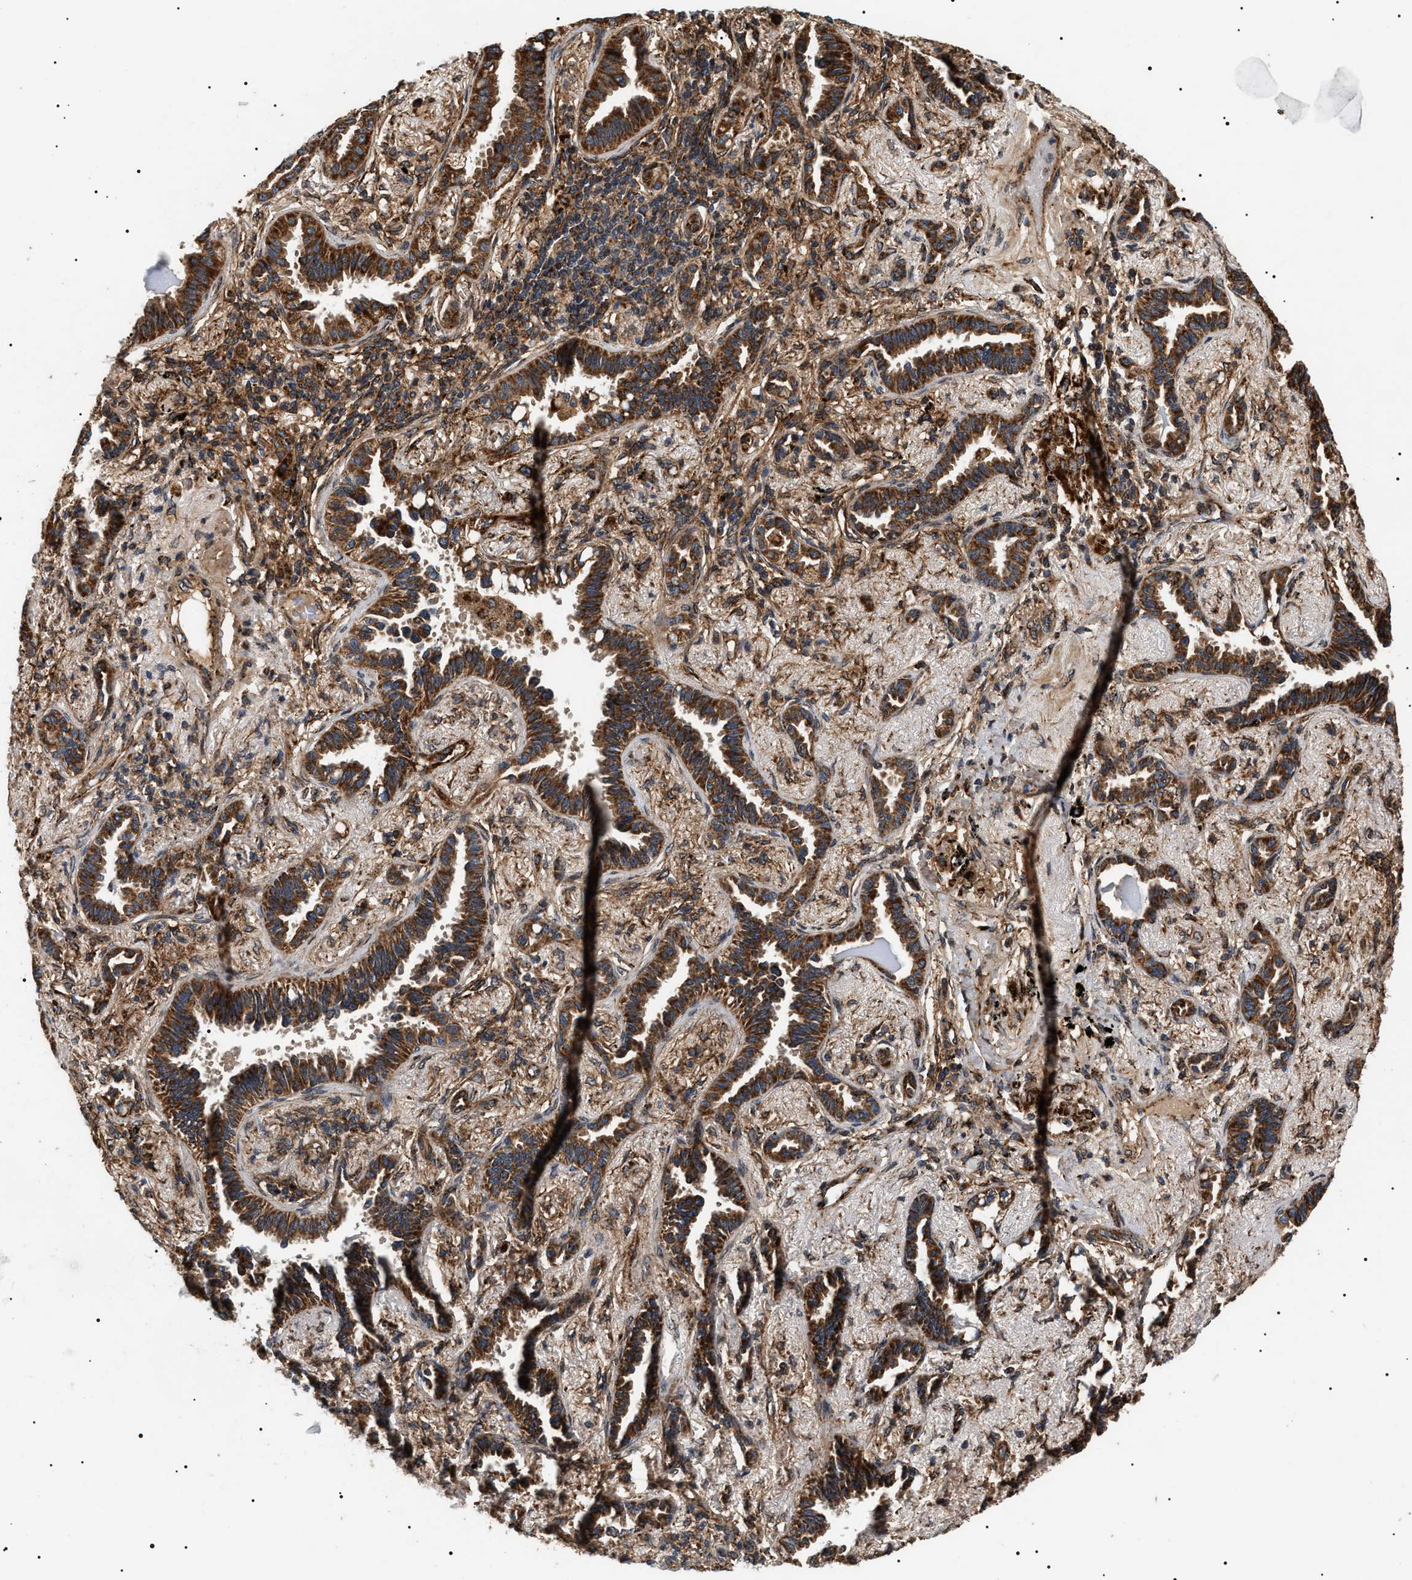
{"staining": {"intensity": "strong", "quantity": ">75%", "location": "cytoplasmic/membranous"}, "tissue": "lung cancer", "cell_type": "Tumor cells", "image_type": "cancer", "snomed": [{"axis": "morphology", "description": "Adenocarcinoma, NOS"}, {"axis": "topography", "description": "Lung"}], "caption": "Lung cancer stained for a protein (brown) reveals strong cytoplasmic/membranous positive staining in approximately >75% of tumor cells.", "gene": "ZBTB26", "patient": {"sex": "male", "age": 59}}